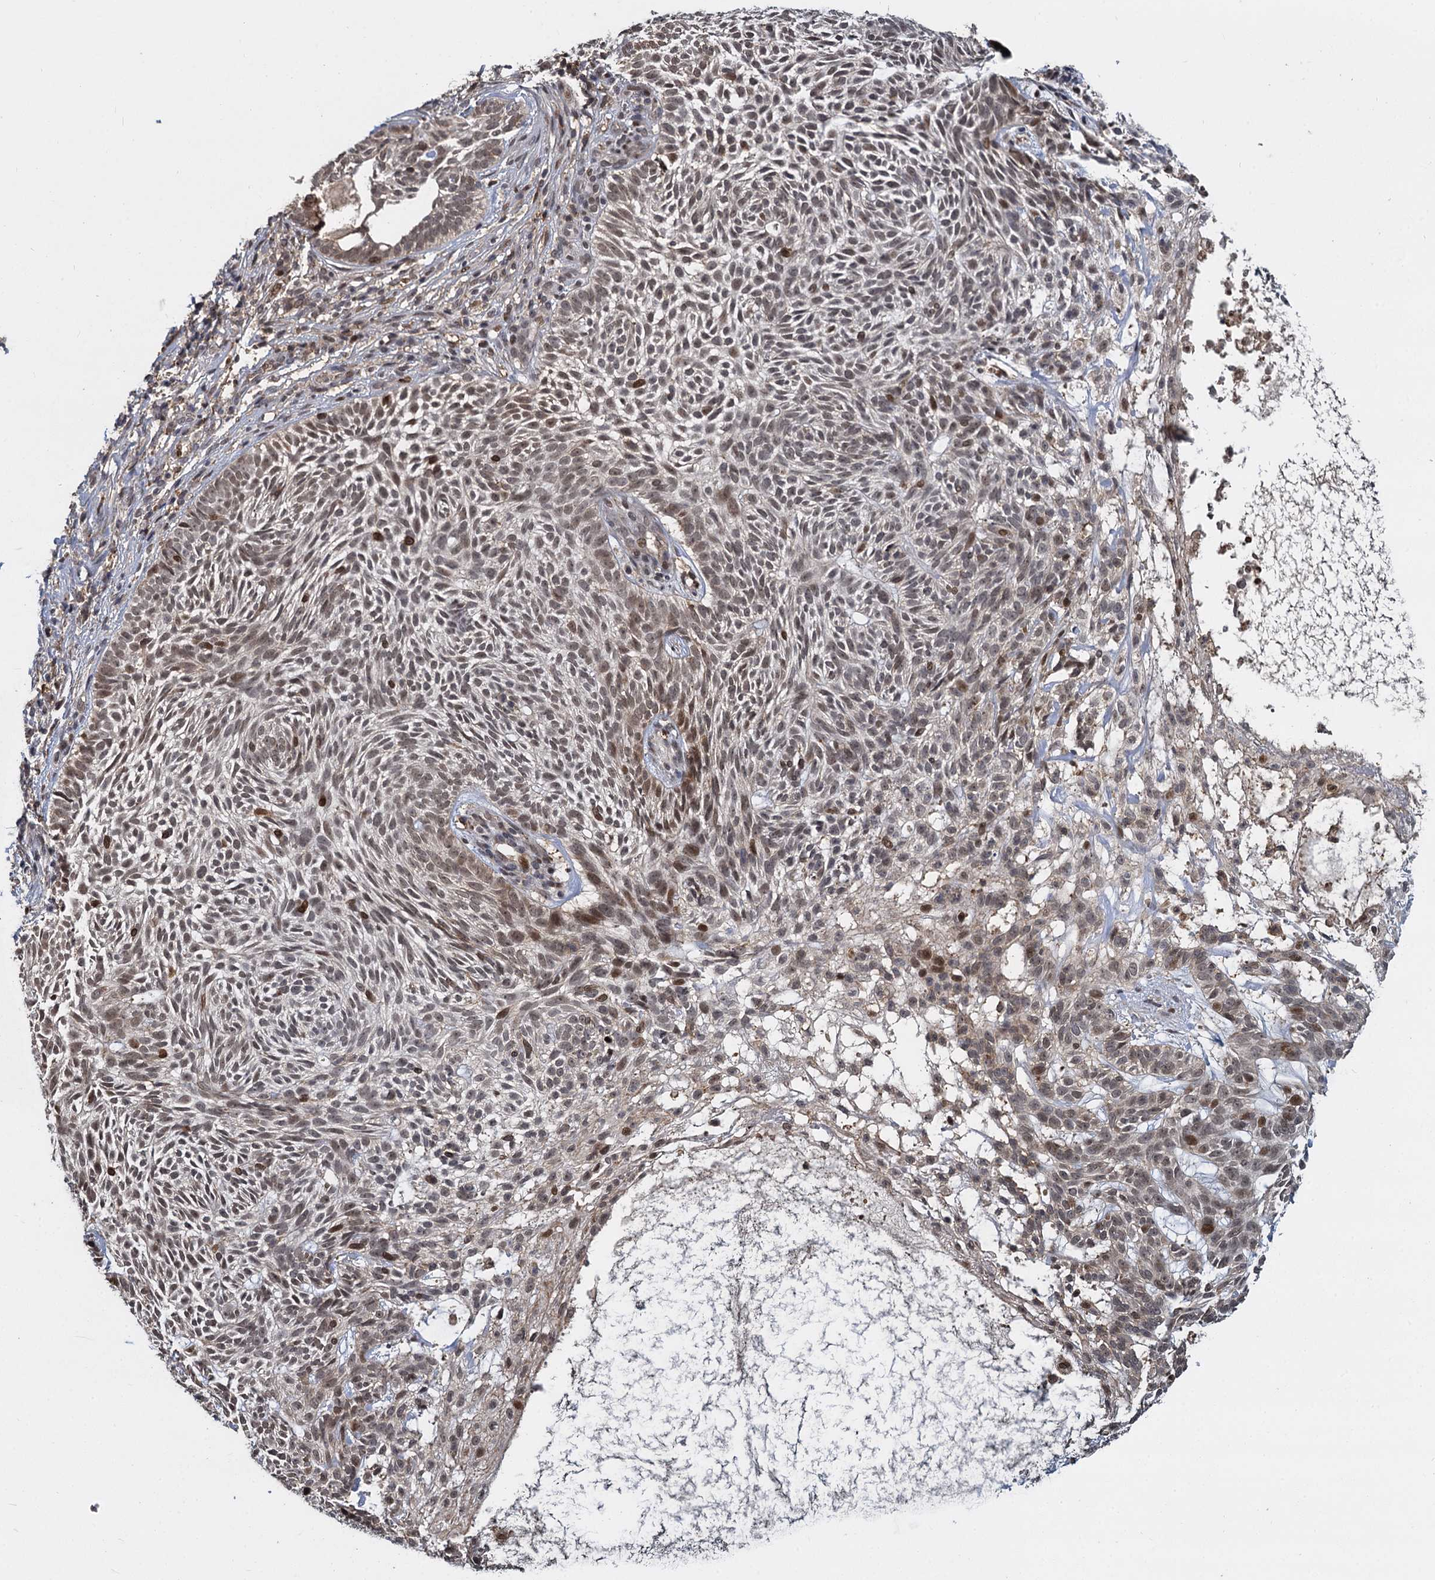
{"staining": {"intensity": "moderate", "quantity": ">75%", "location": "nuclear"}, "tissue": "skin cancer", "cell_type": "Tumor cells", "image_type": "cancer", "snomed": [{"axis": "morphology", "description": "Basal cell carcinoma"}, {"axis": "topography", "description": "Skin"}], "caption": "Moderate nuclear positivity for a protein is seen in about >75% of tumor cells of skin cancer using immunohistochemistry (IHC).", "gene": "FANCI", "patient": {"sex": "male", "age": 75}}